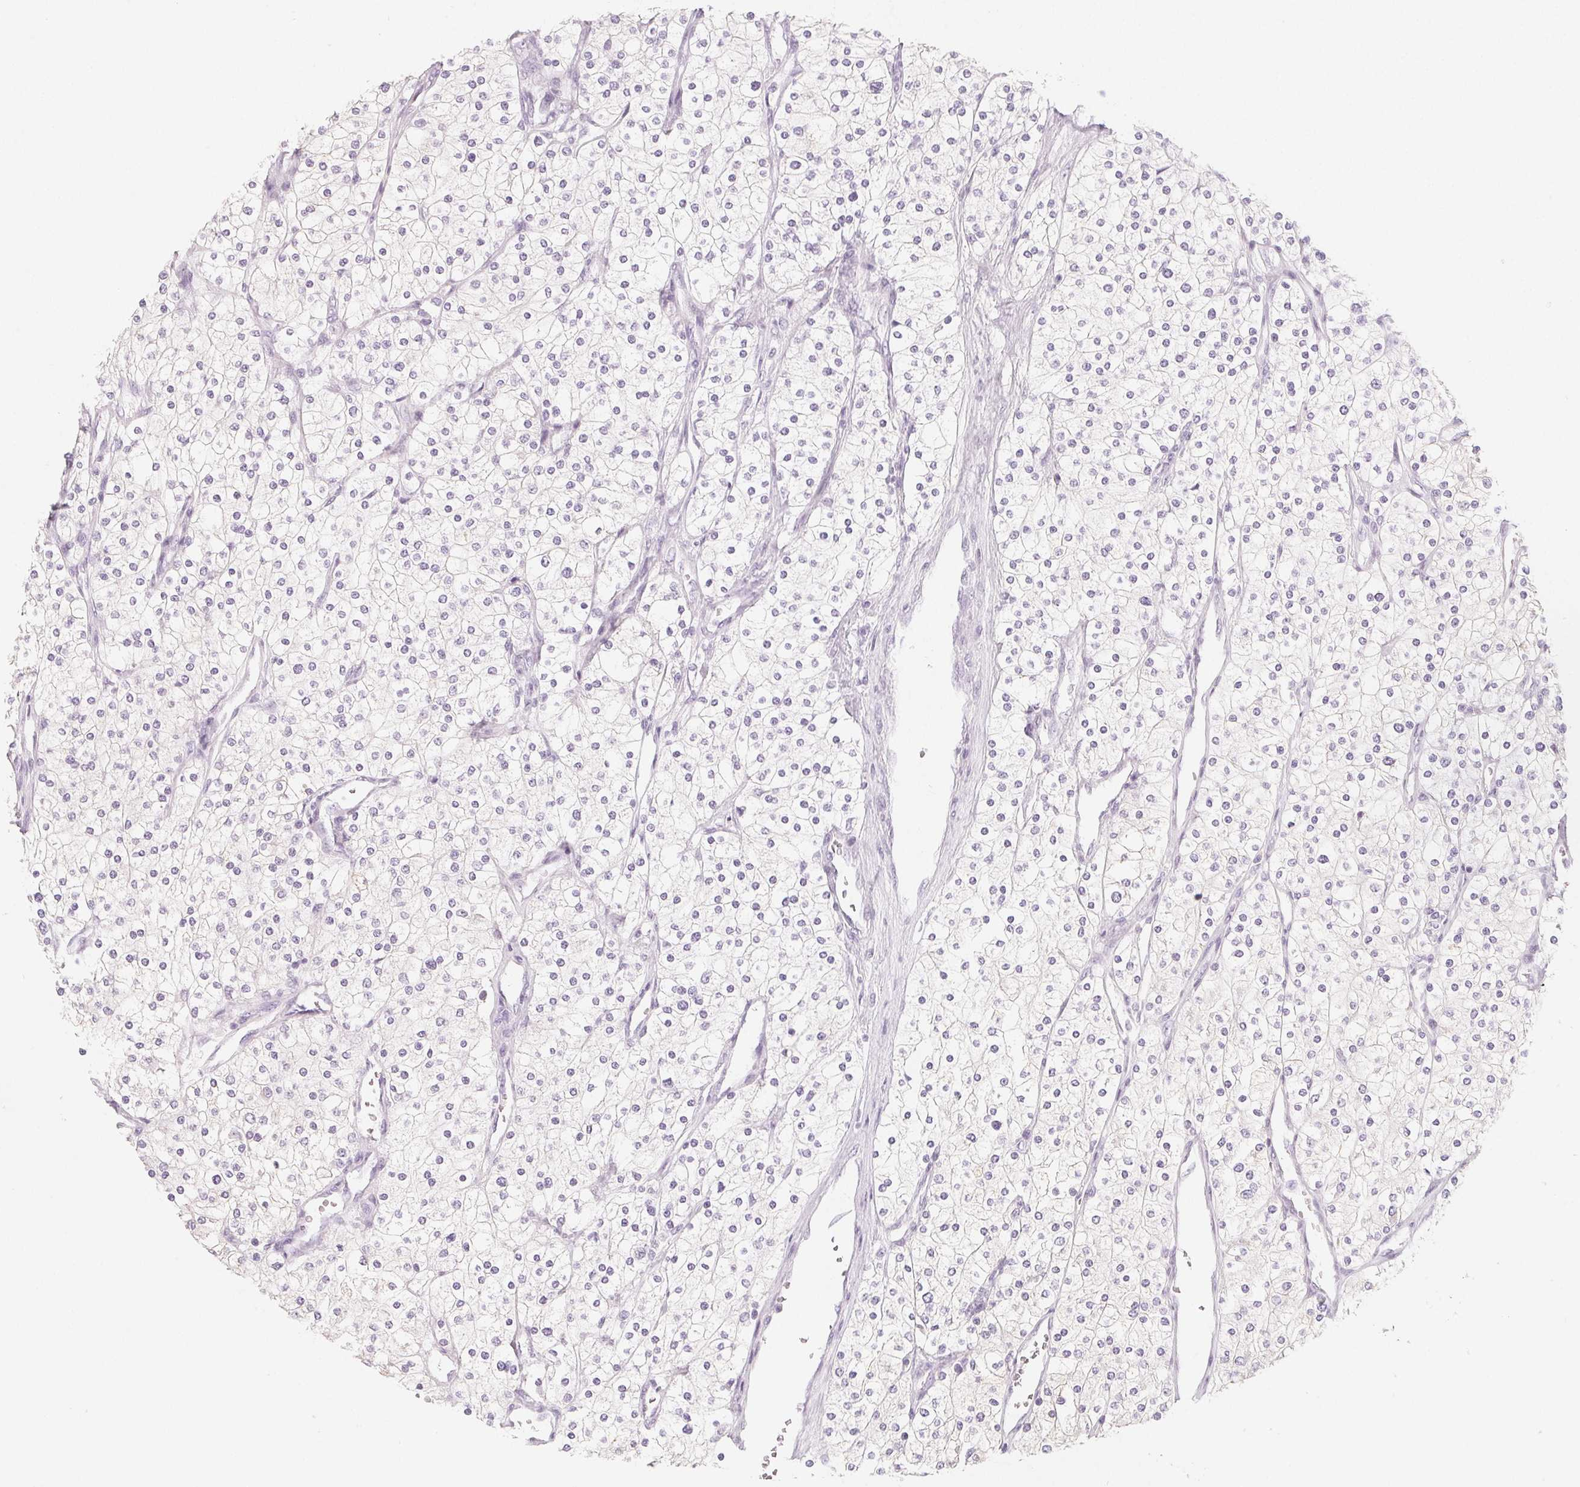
{"staining": {"intensity": "negative", "quantity": "none", "location": "none"}, "tissue": "renal cancer", "cell_type": "Tumor cells", "image_type": "cancer", "snomed": [{"axis": "morphology", "description": "Adenocarcinoma, NOS"}, {"axis": "topography", "description": "Kidney"}], "caption": "Image shows no protein expression in tumor cells of renal cancer (adenocarcinoma) tissue.", "gene": "SH3GL2", "patient": {"sex": "male", "age": 80}}